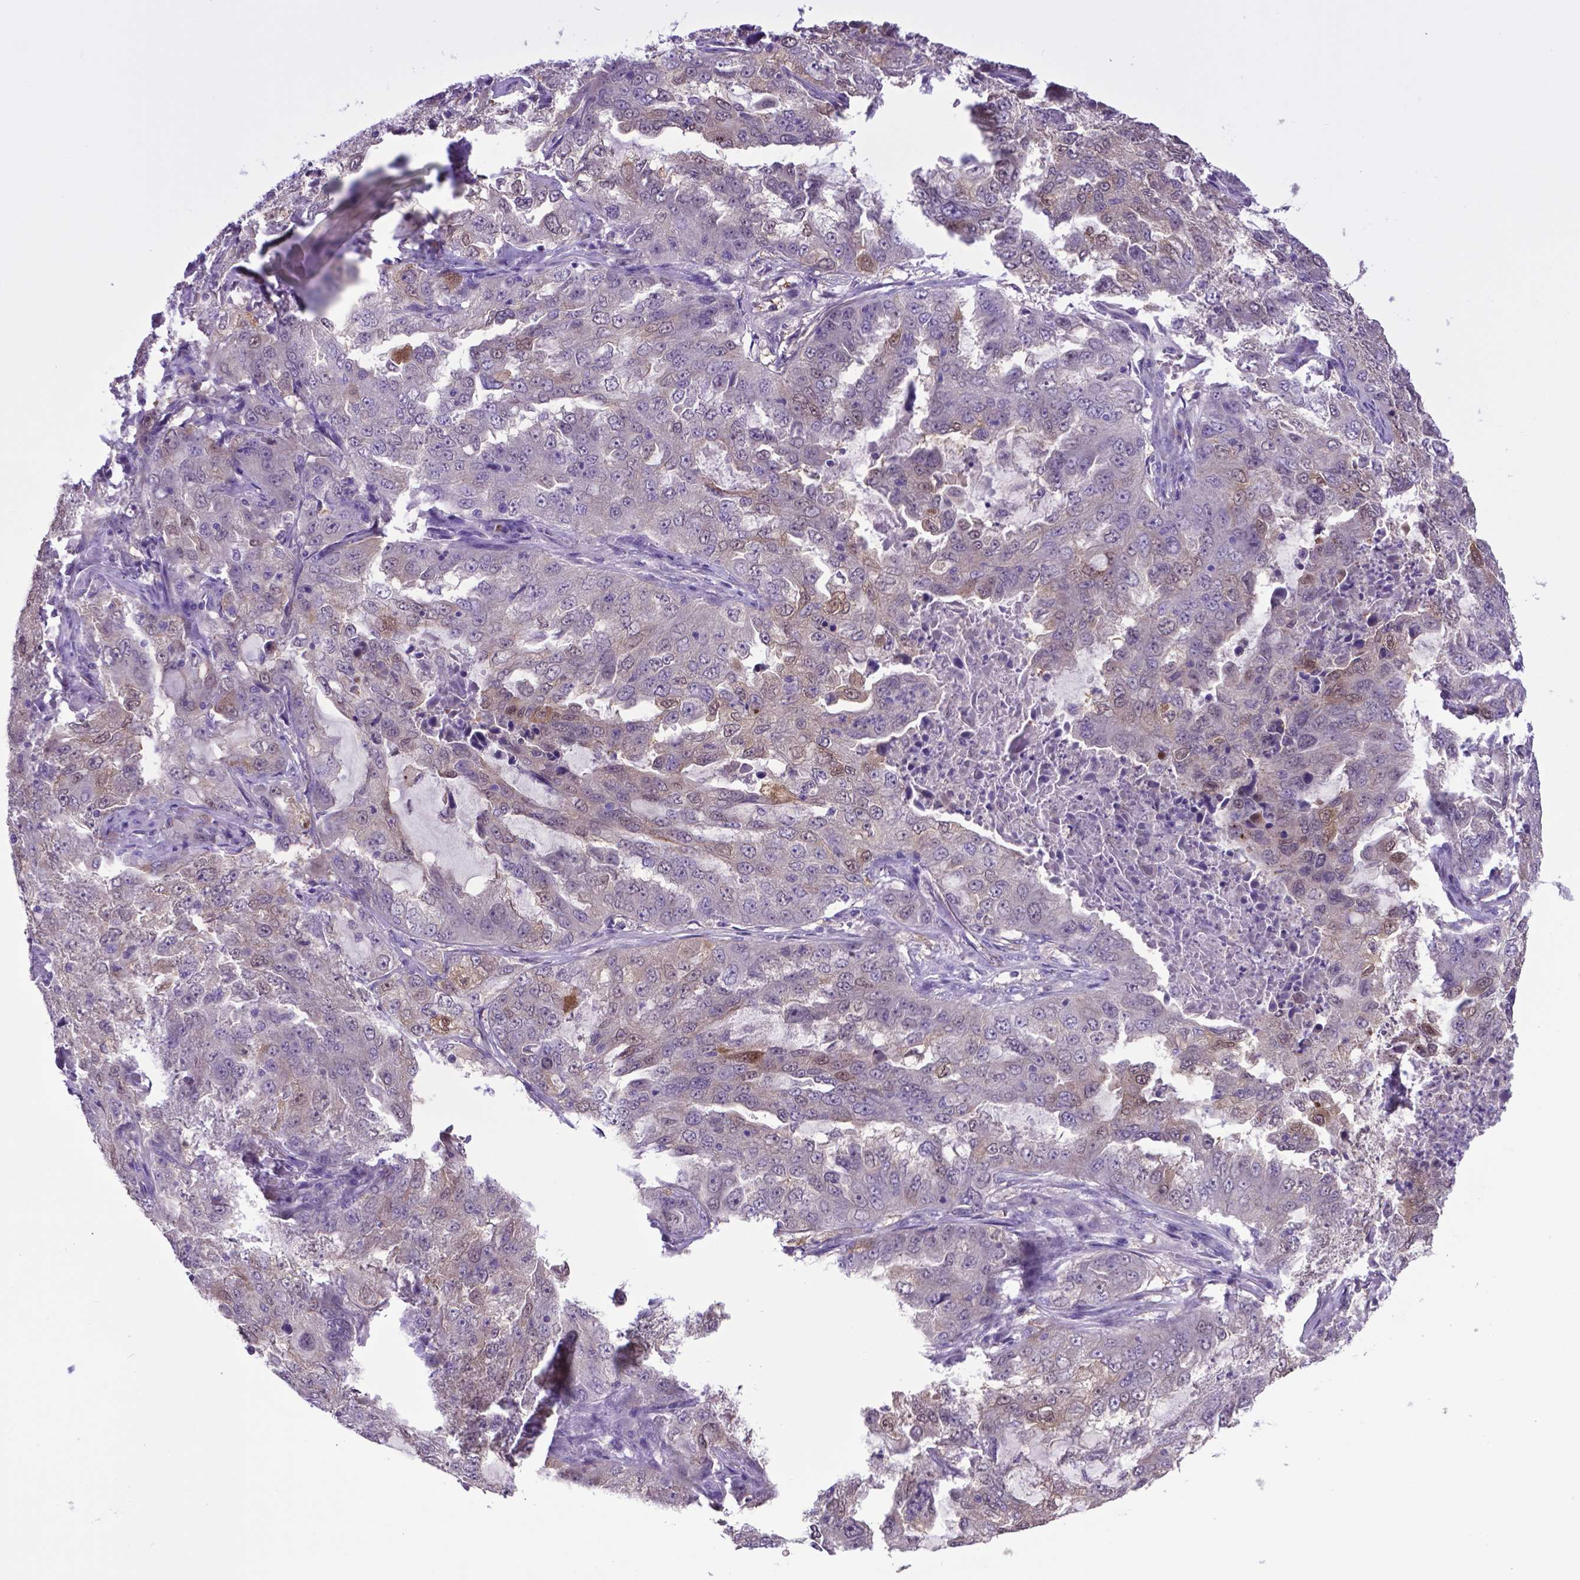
{"staining": {"intensity": "moderate", "quantity": "<25%", "location": "nuclear"}, "tissue": "lung cancer", "cell_type": "Tumor cells", "image_type": "cancer", "snomed": [{"axis": "morphology", "description": "Adenocarcinoma, NOS"}, {"axis": "topography", "description": "Lung"}], "caption": "An image showing moderate nuclear staining in about <25% of tumor cells in lung cancer (adenocarcinoma), as visualized by brown immunohistochemical staining.", "gene": "ADRA2B", "patient": {"sex": "female", "age": 61}}